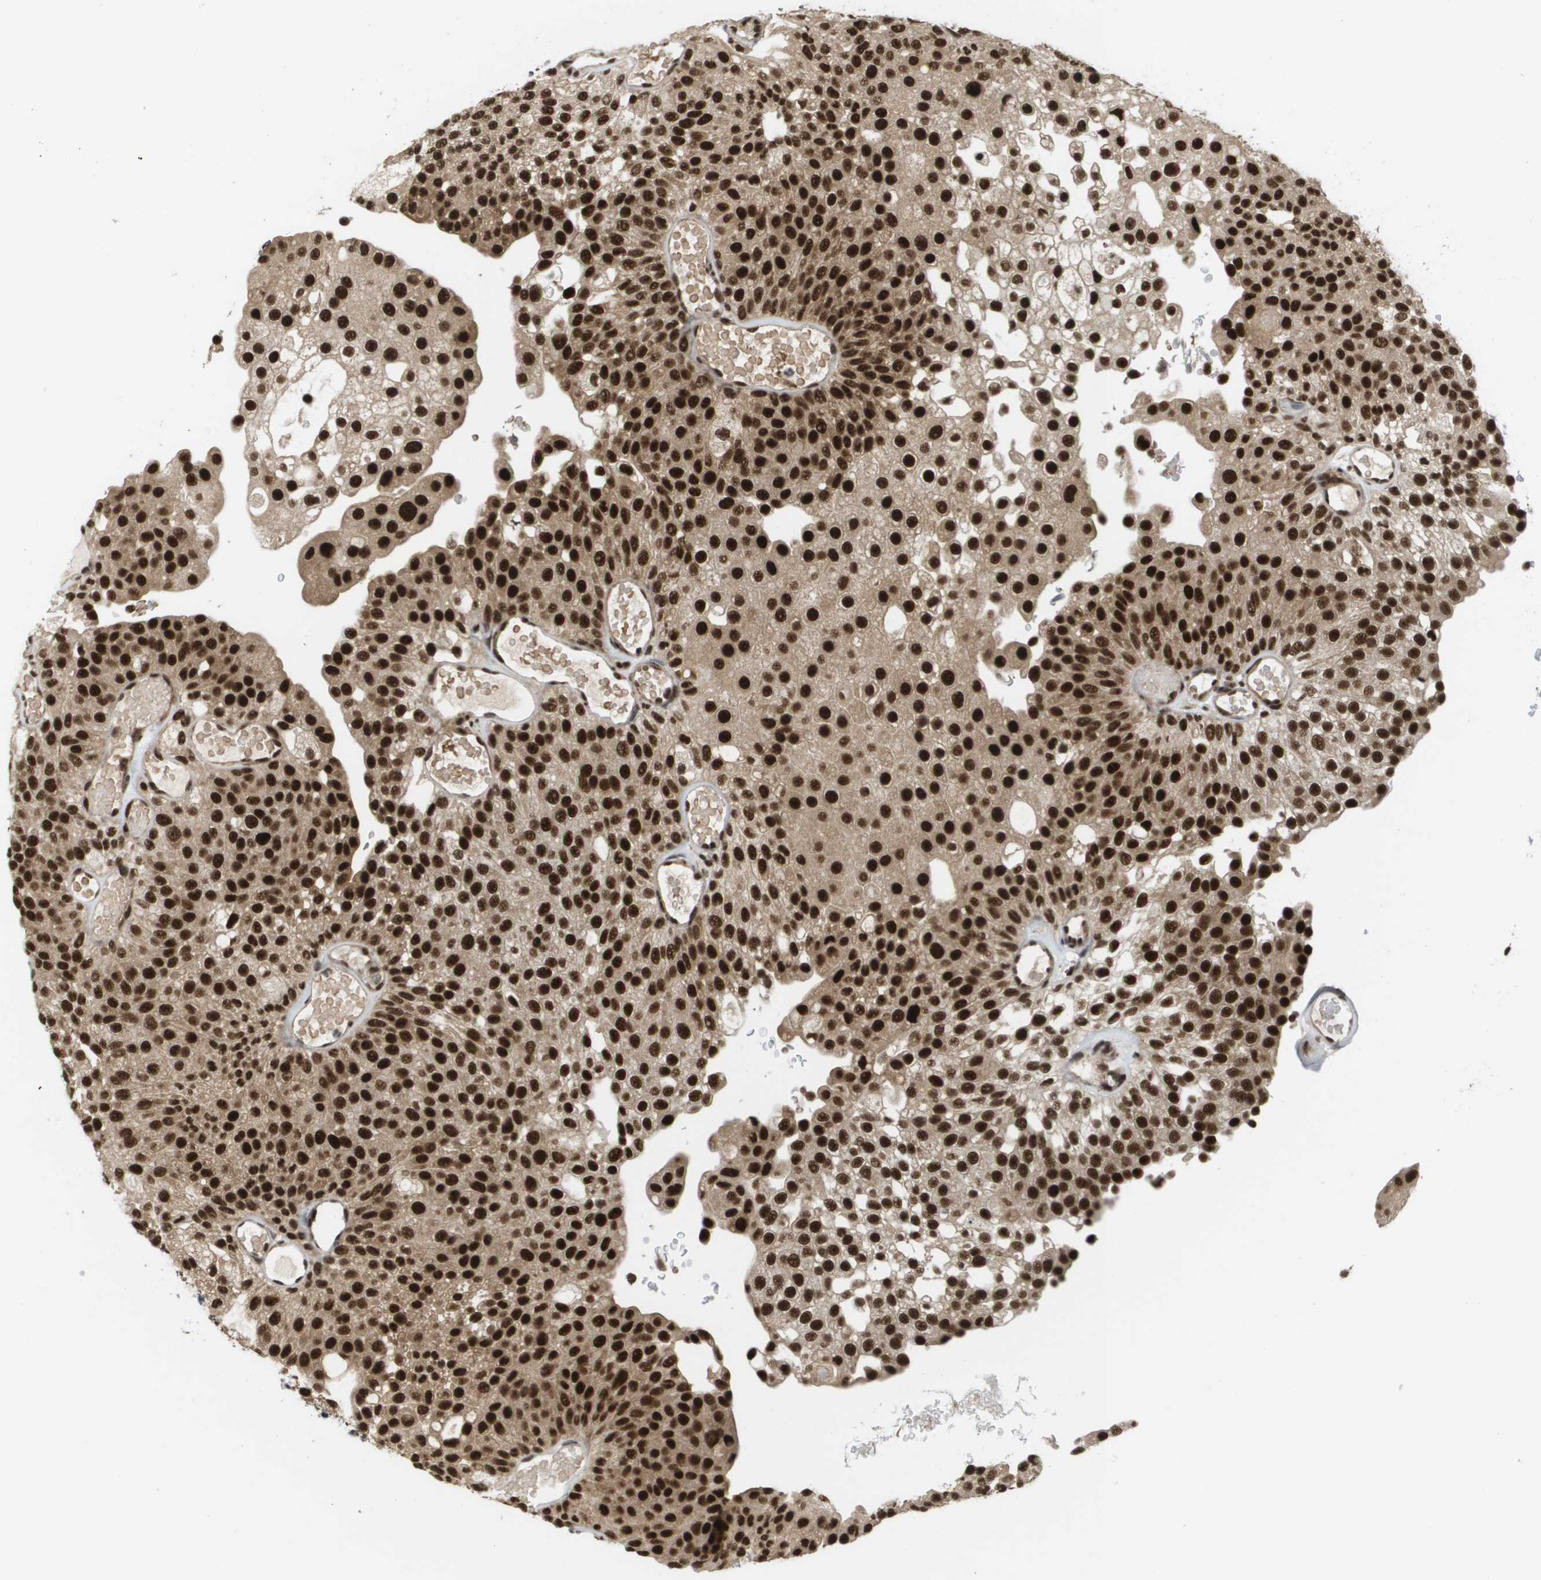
{"staining": {"intensity": "strong", "quantity": ">75%", "location": "cytoplasmic/membranous,nuclear"}, "tissue": "urothelial cancer", "cell_type": "Tumor cells", "image_type": "cancer", "snomed": [{"axis": "morphology", "description": "Urothelial carcinoma, Low grade"}, {"axis": "topography", "description": "Urinary bladder"}], "caption": "Urothelial carcinoma (low-grade) was stained to show a protein in brown. There is high levels of strong cytoplasmic/membranous and nuclear positivity in about >75% of tumor cells. (IHC, brightfield microscopy, high magnification).", "gene": "PRCC", "patient": {"sex": "male", "age": 78}}